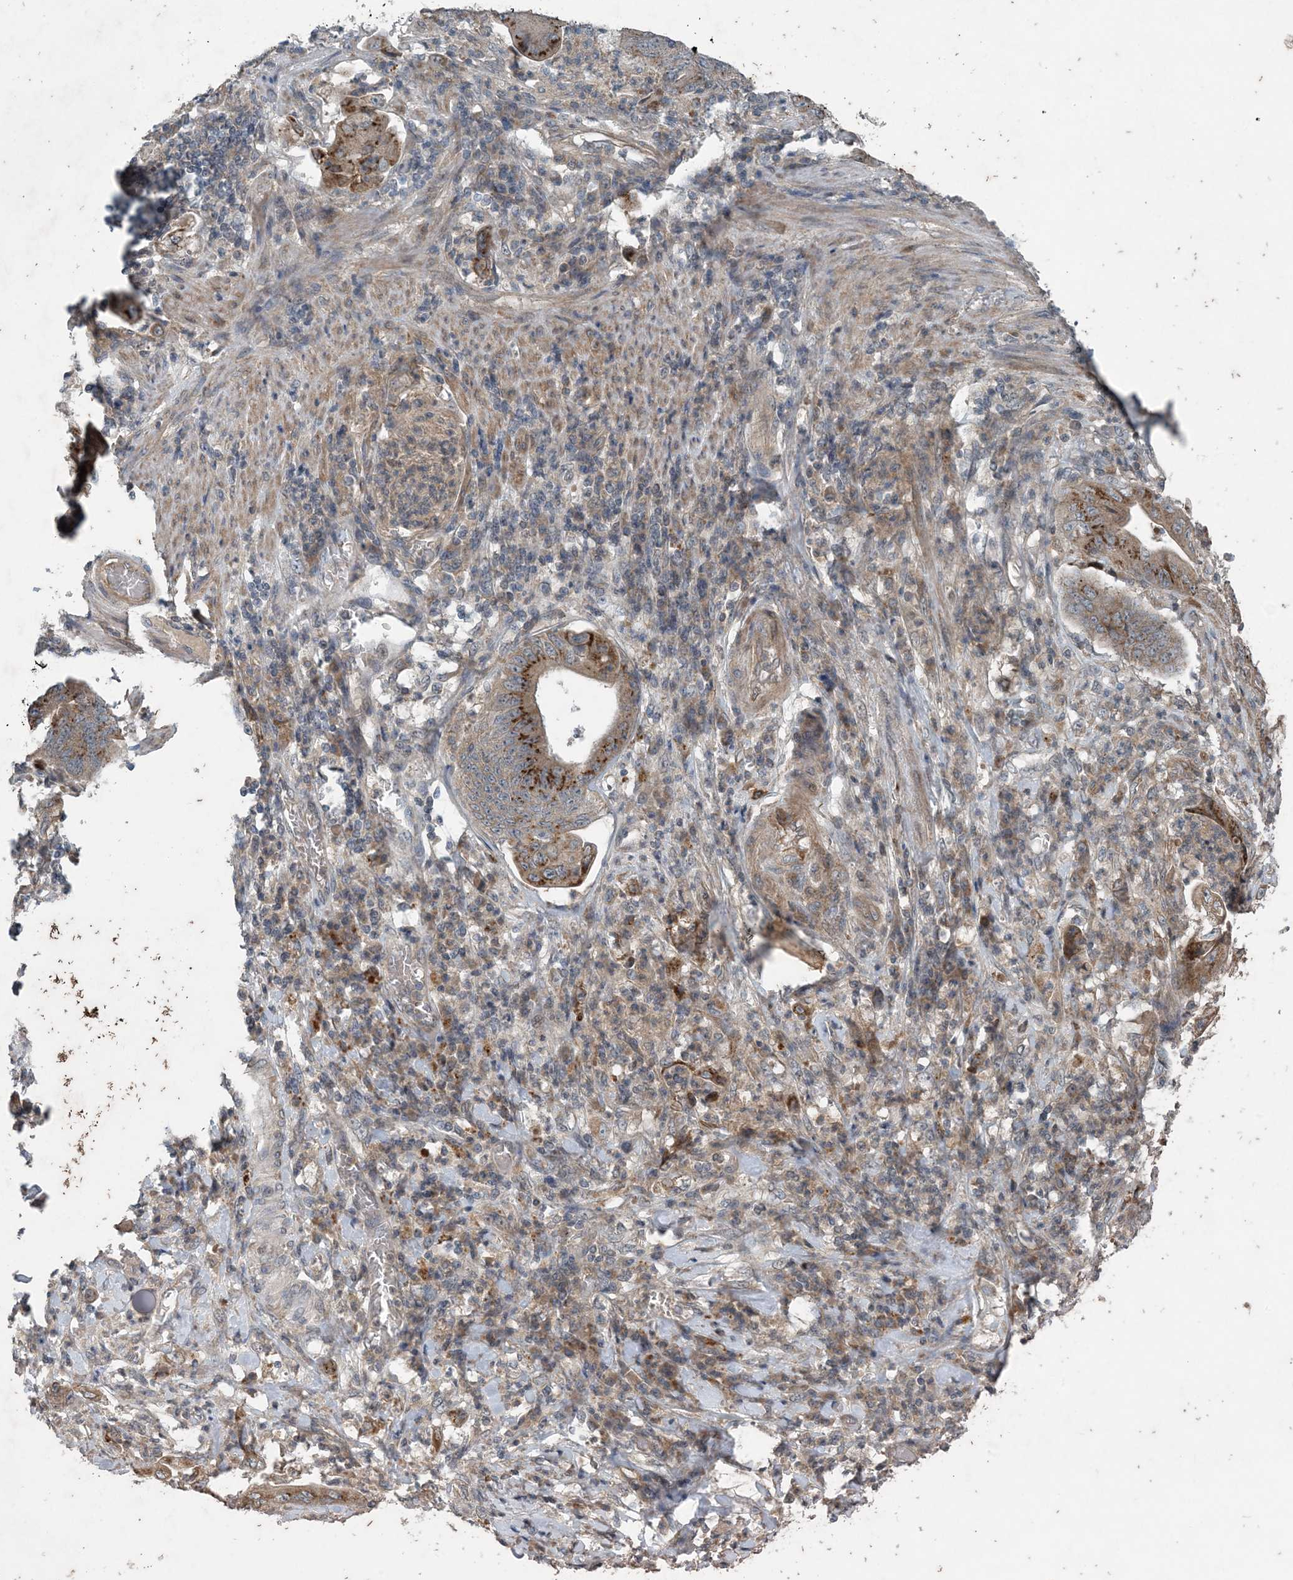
{"staining": {"intensity": "strong", "quantity": ">75%", "location": "cytoplasmic/membranous"}, "tissue": "stomach cancer", "cell_type": "Tumor cells", "image_type": "cancer", "snomed": [{"axis": "morphology", "description": "Adenocarcinoma, NOS"}, {"axis": "topography", "description": "Stomach"}], "caption": "This image demonstrates immunohistochemistry staining of human stomach cancer, with high strong cytoplasmic/membranous staining in about >75% of tumor cells.", "gene": "MYO9B", "patient": {"sex": "female", "age": 73}}